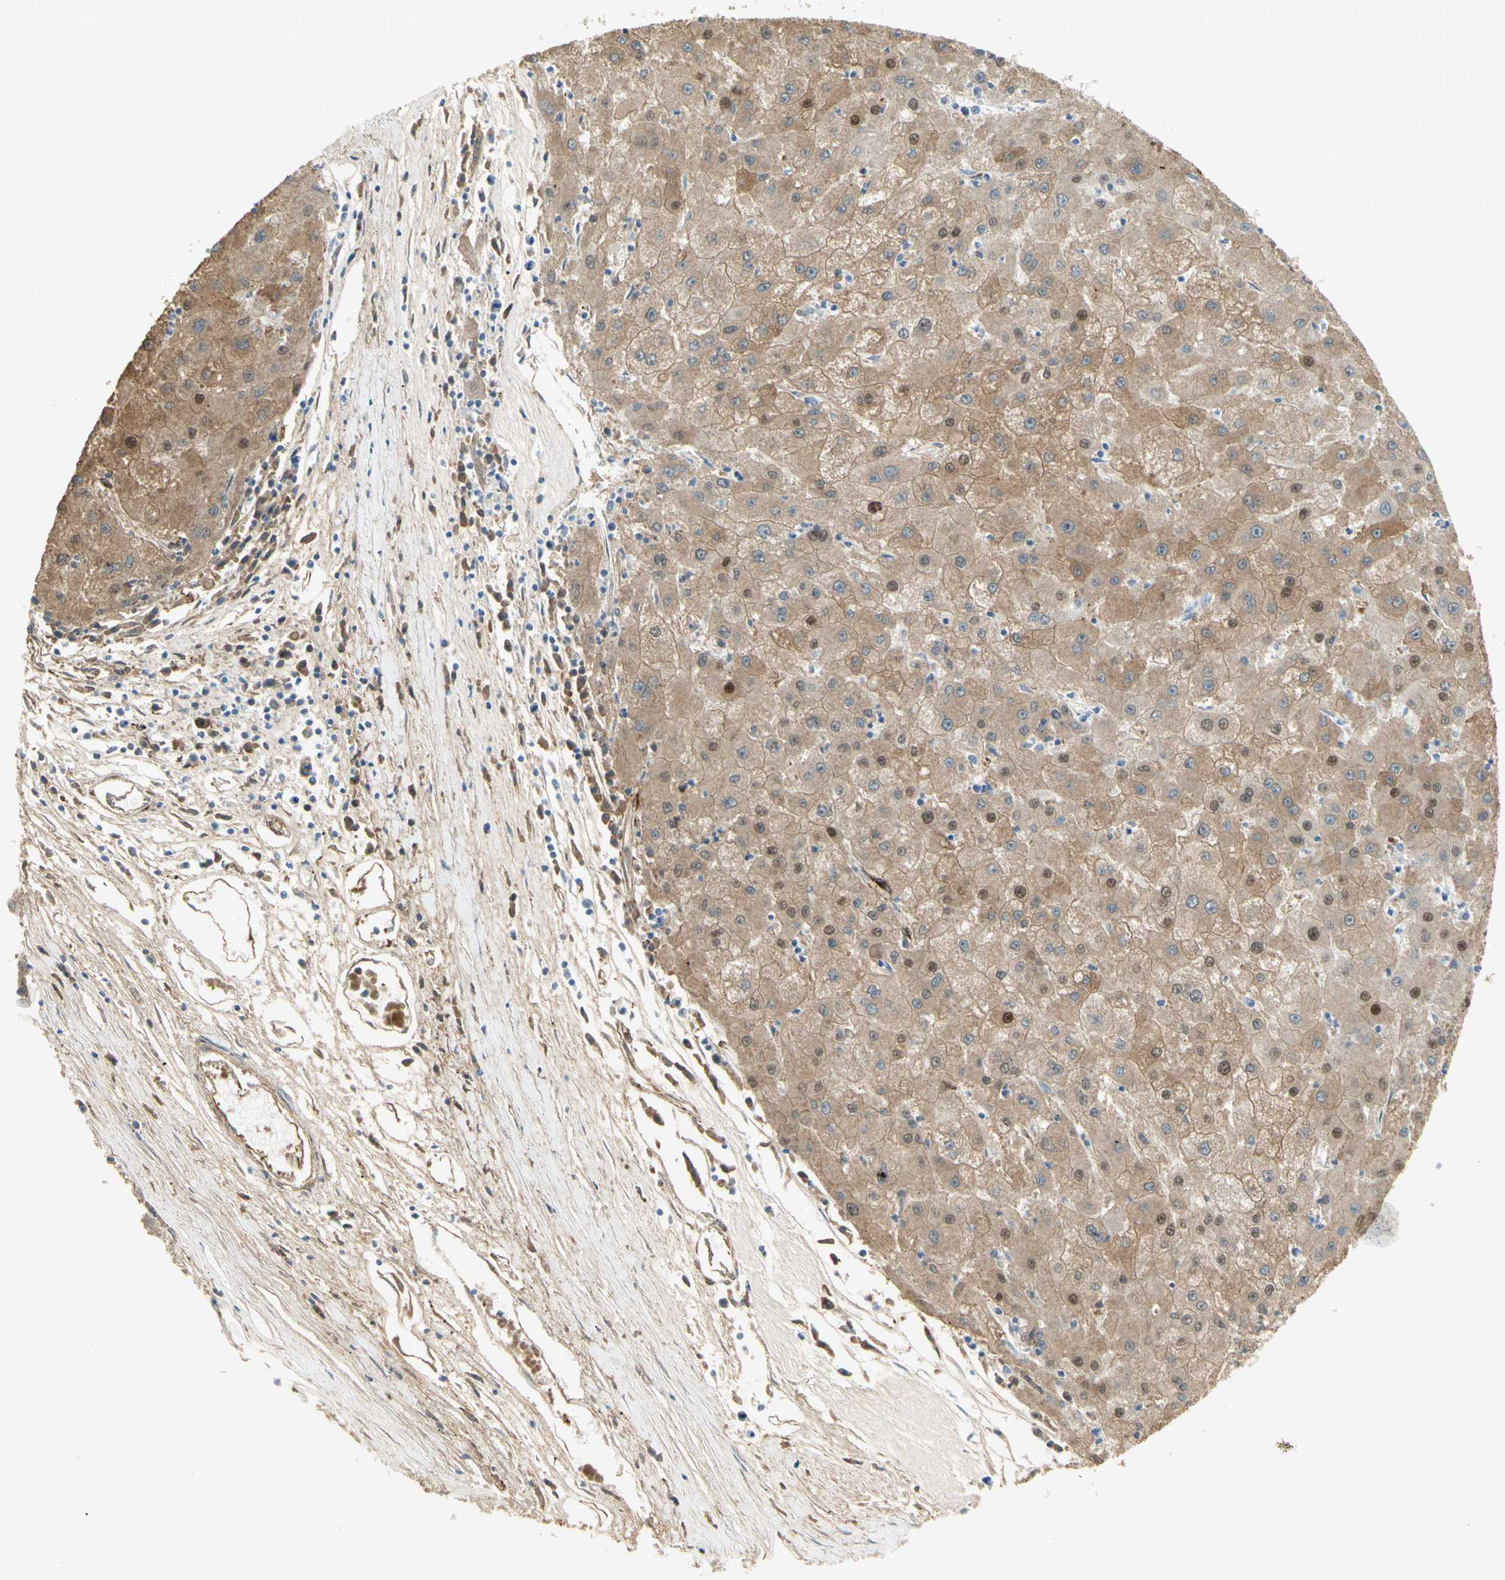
{"staining": {"intensity": "moderate", "quantity": ">75%", "location": "cytoplasmic/membranous"}, "tissue": "liver cancer", "cell_type": "Tumor cells", "image_type": "cancer", "snomed": [{"axis": "morphology", "description": "Carcinoma, Hepatocellular, NOS"}, {"axis": "topography", "description": "Liver"}], "caption": "A brown stain highlights moderate cytoplasmic/membranous positivity of a protein in human liver cancer (hepatocellular carcinoma) tumor cells. Using DAB (3,3'-diaminobenzidine) (brown) and hematoxylin (blue) stains, captured at high magnification using brightfield microscopy.", "gene": "MUC3A", "patient": {"sex": "male", "age": 72}}